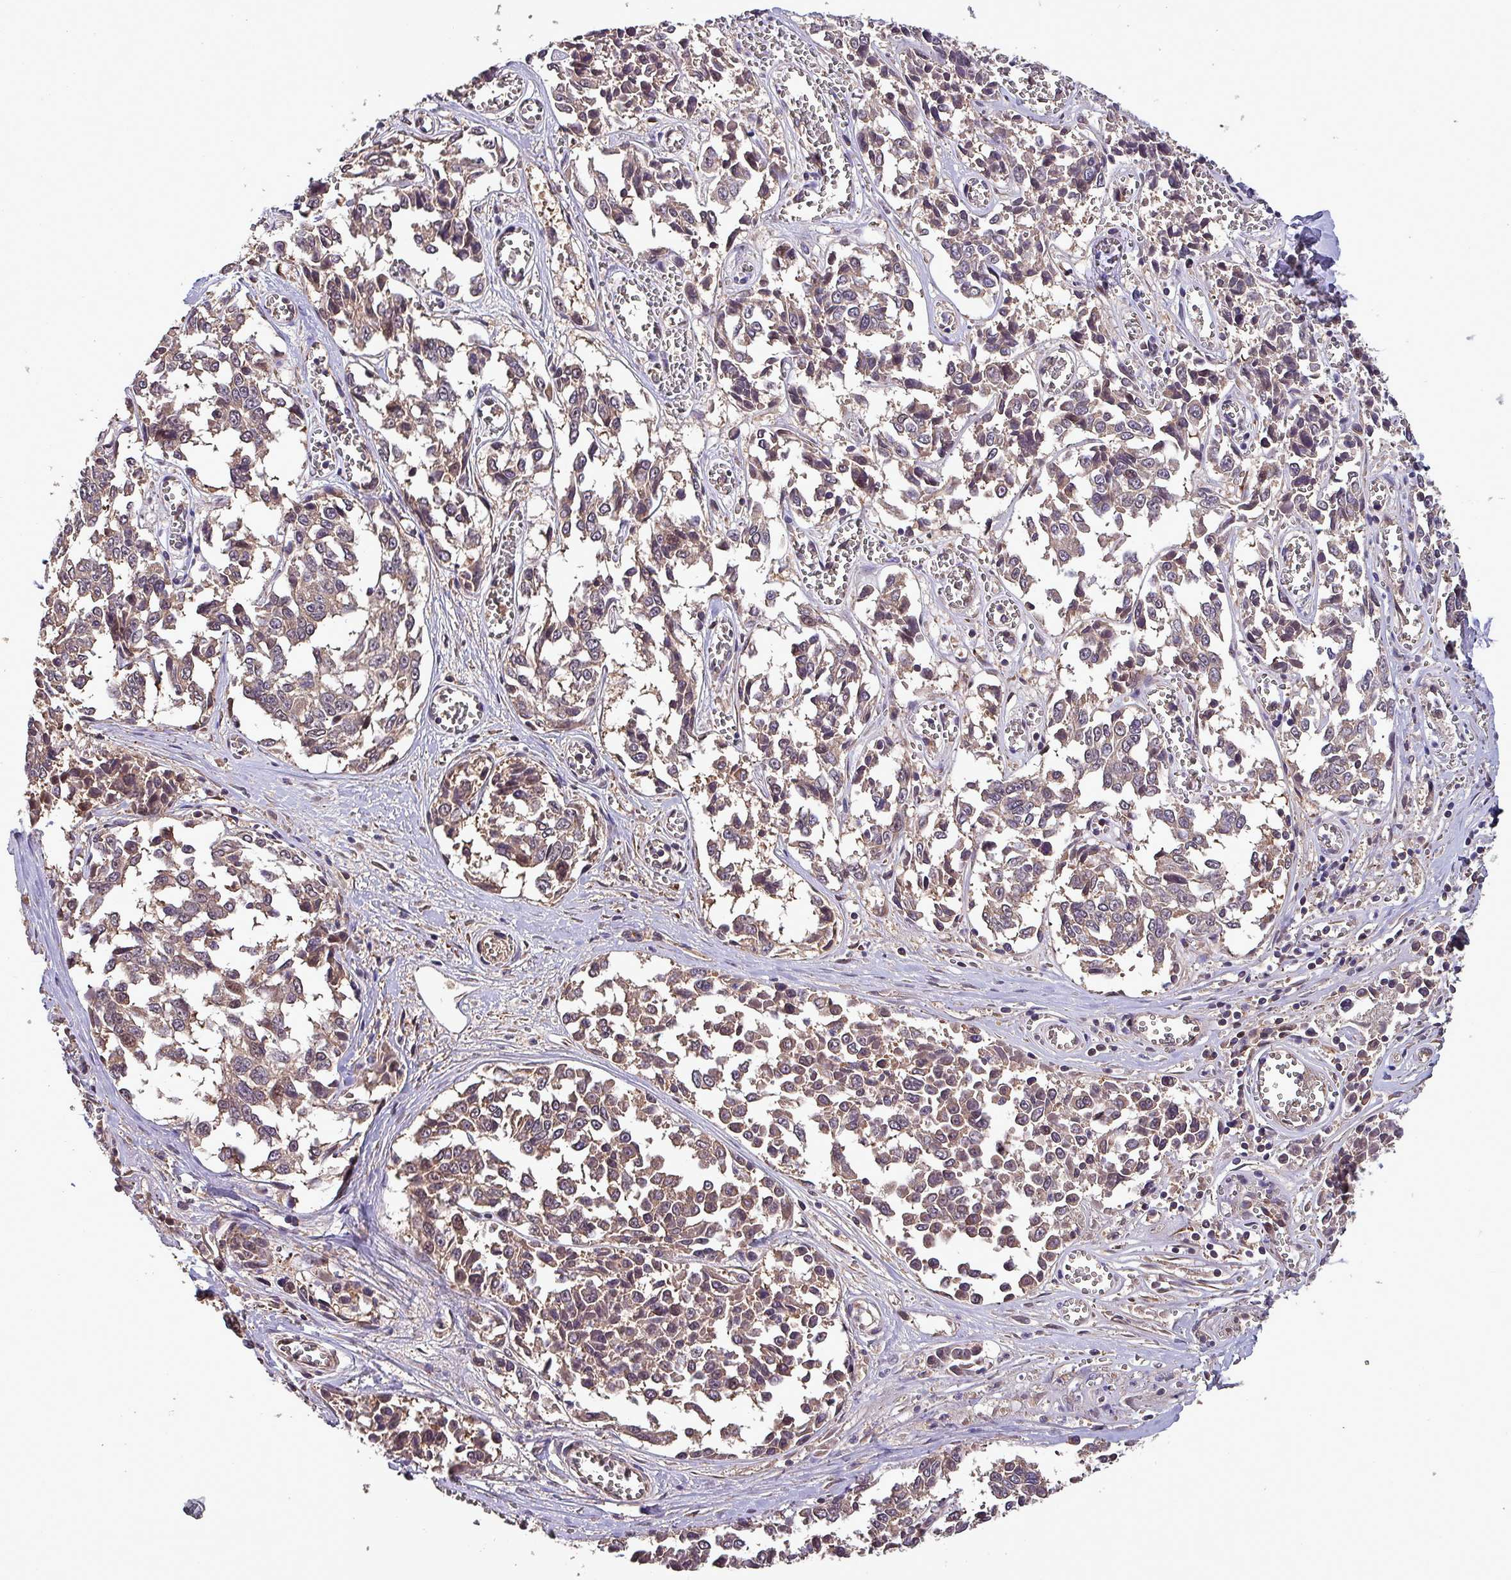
{"staining": {"intensity": "weak", "quantity": ">75%", "location": "cytoplasmic/membranous"}, "tissue": "melanoma", "cell_type": "Tumor cells", "image_type": "cancer", "snomed": [{"axis": "morphology", "description": "Malignant melanoma, NOS"}, {"axis": "topography", "description": "Skin"}], "caption": "The image displays a brown stain indicating the presence of a protein in the cytoplasmic/membranous of tumor cells in malignant melanoma. The protein of interest is stained brown, and the nuclei are stained in blue (DAB (3,3'-diaminobenzidine) IHC with brightfield microscopy, high magnification).", "gene": "PAFAH1B2", "patient": {"sex": "female", "age": 64}}